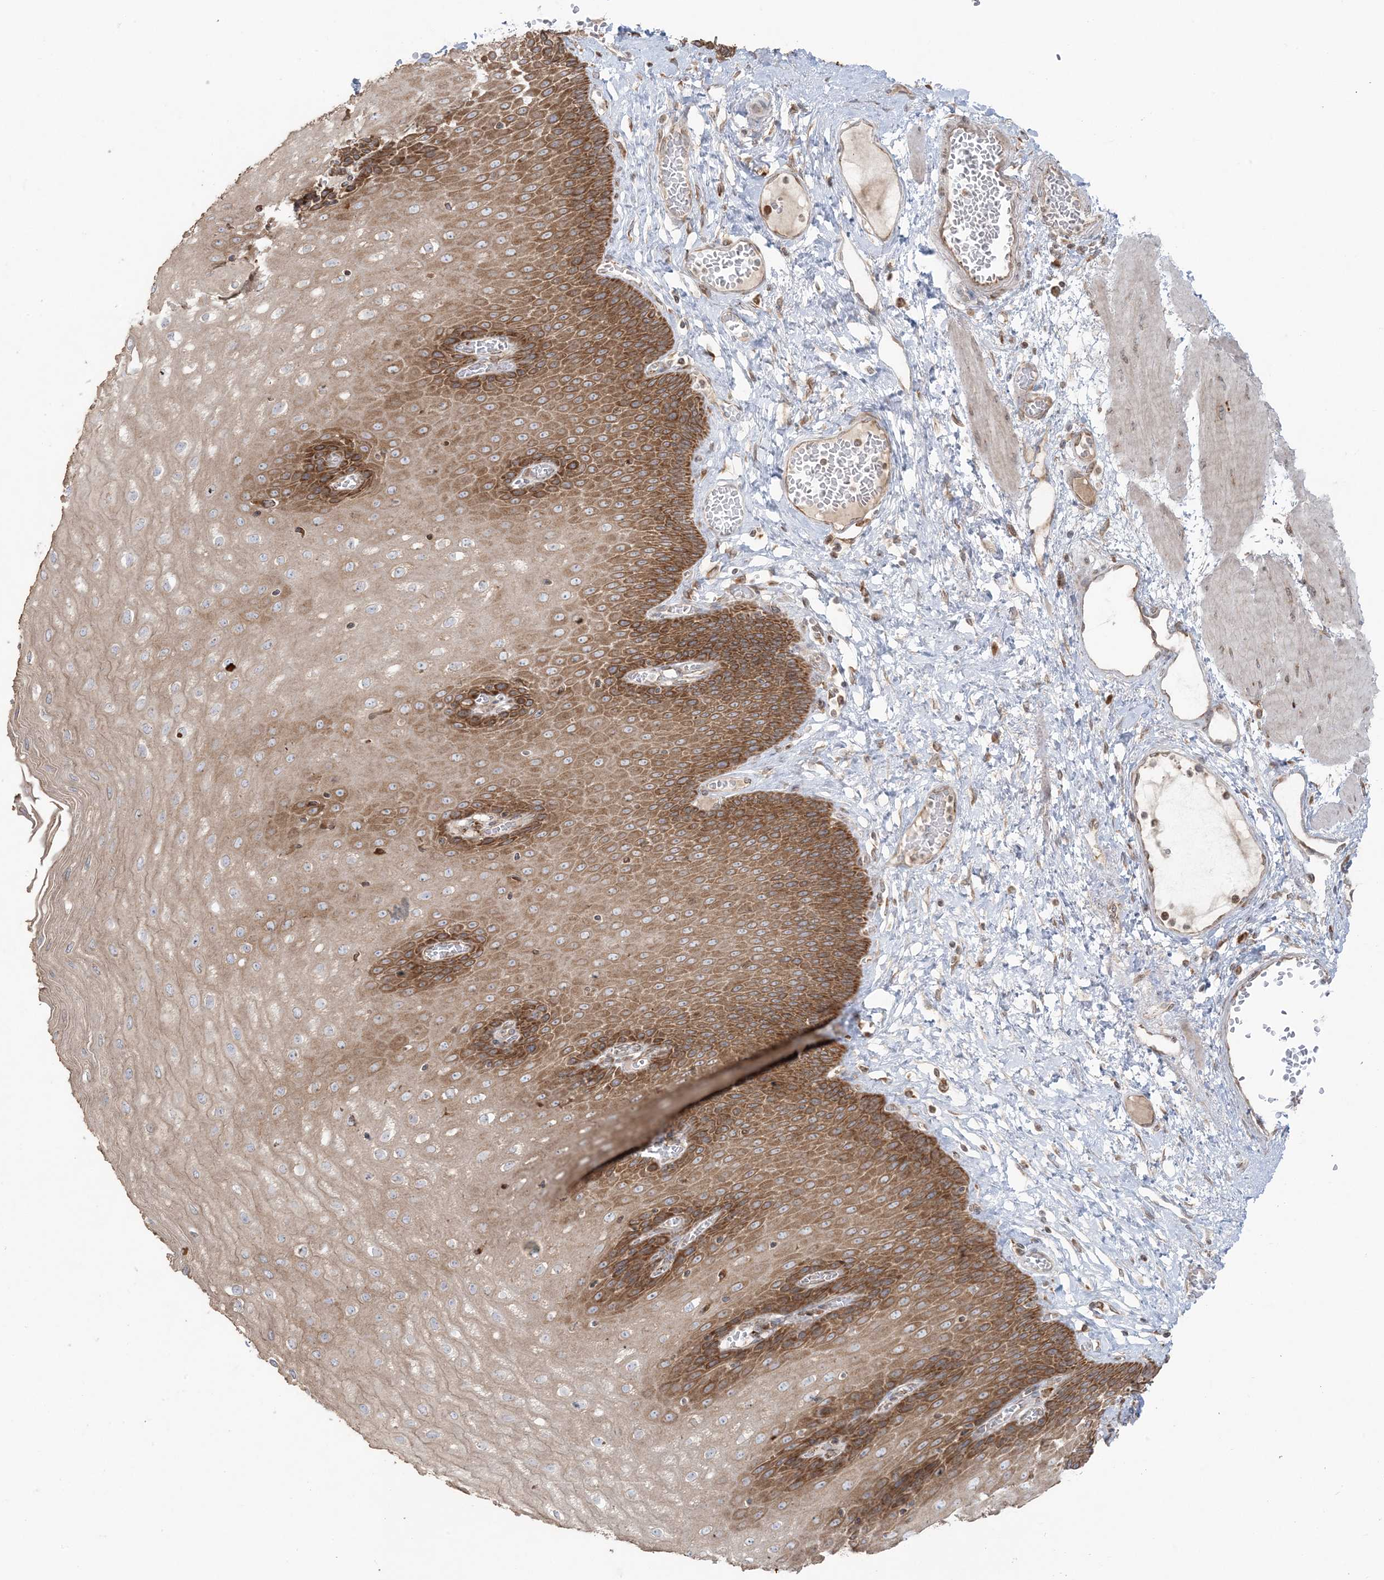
{"staining": {"intensity": "moderate", "quantity": ">75%", "location": "cytoplasmic/membranous"}, "tissue": "esophagus", "cell_type": "Squamous epithelial cells", "image_type": "normal", "snomed": [{"axis": "morphology", "description": "Normal tissue, NOS"}, {"axis": "topography", "description": "Esophagus"}], "caption": "Moderate cytoplasmic/membranous protein expression is present in about >75% of squamous epithelial cells in esophagus. (Stains: DAB in brown, nuclei in blue, Microscopy: brightfield microscopy at high magnification).", "gene": "UBXN4", "patient": {"sex": "male", "age": 60}}